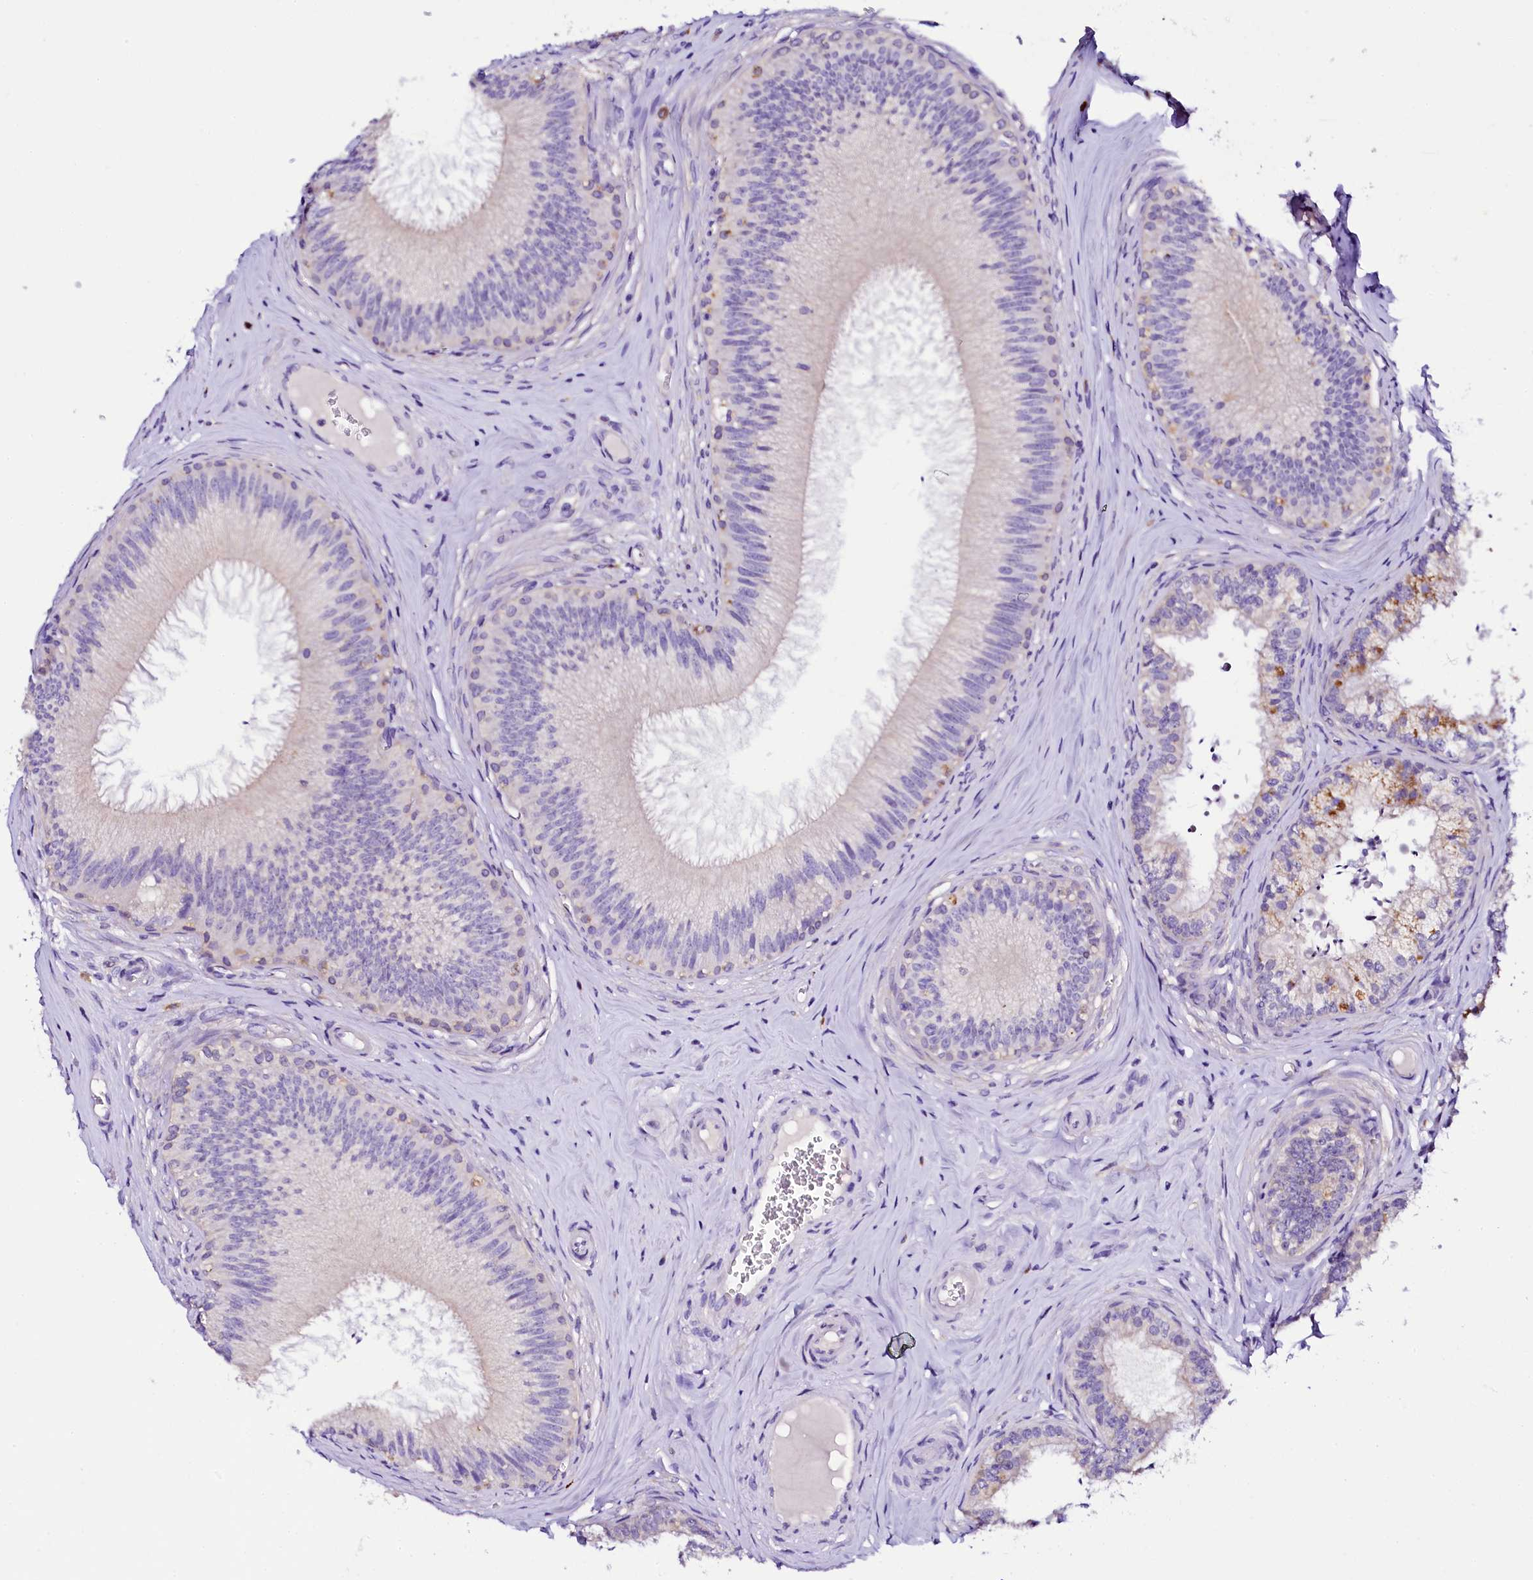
{"staining": {"intensity": "negative", "quantity": "none", "location": "none"}, "tissue": "epididymis", "cell_type": "Glandular cells", "image_type": "normal", "snomed": [{"axis": "morphology", "description": "Normal tissue, NOS"}, {"axis": "topography", "description": "Epididymis"}], "caption": "DAB (3,3'-diaminobenzidine) immunohistochemical staining of unremarkable human epididymis displays no significant staining in glandular cells.", "gene": "NAA16", "patient": {"sex": "male", "age": 46}}